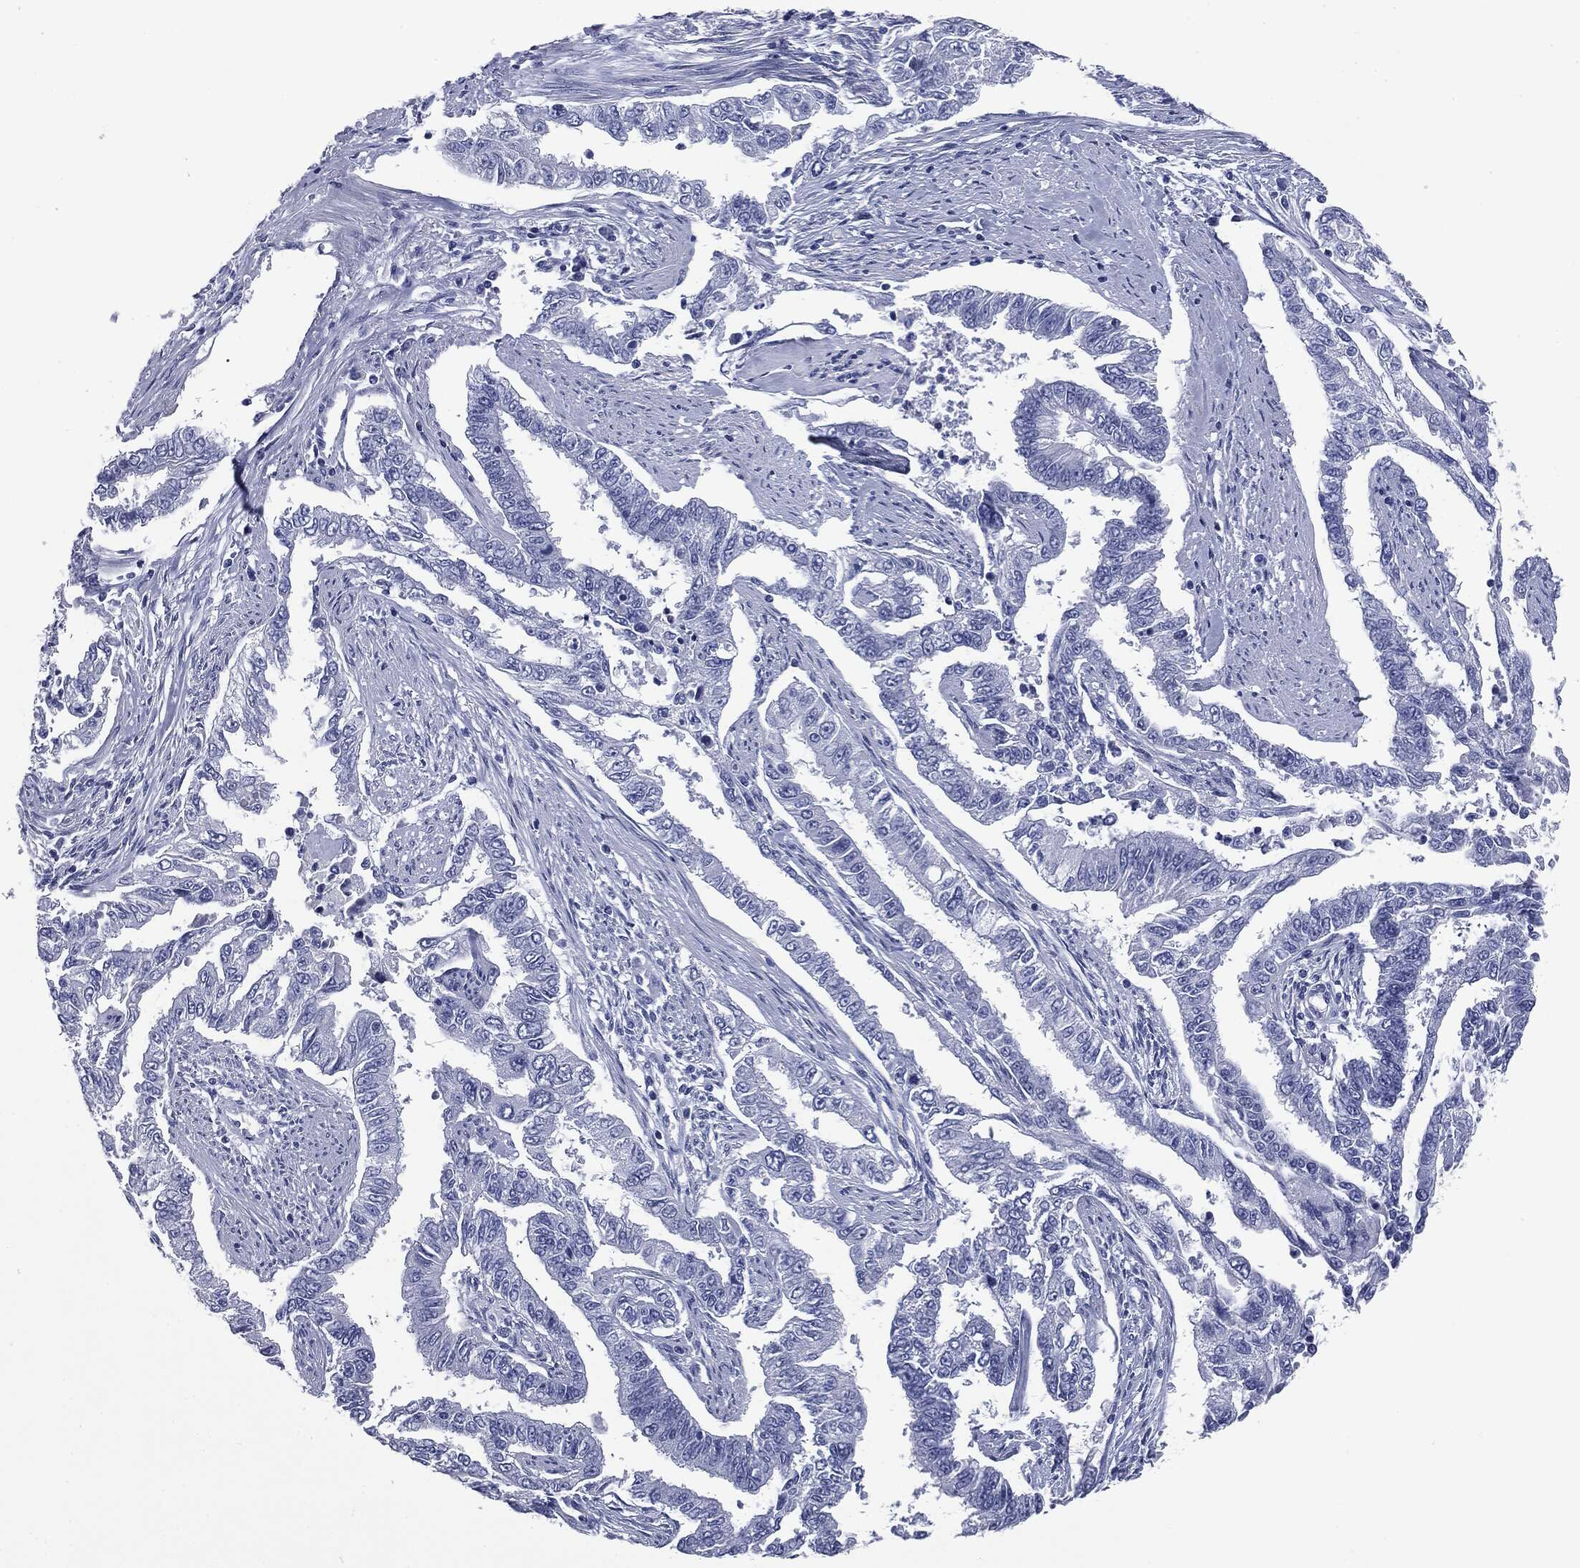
{"staining": {"intensity": "negative", "quantity": "none", "location": "none"}, "tissue": "endometrial cancer", "cell_type": "Tumor cells", "image_type": "cancer", "snomed": [{"axis": "morphology", "description": "Adenocarcinoma, NOS"}, {"axis": "topography", "description": "Uterus"}], "caption": "This is an immunohistochemistry (IHC) micrograph of endometrial cancer. There is no expression in tumor cells.", "gene": "ATP2A1", "patient": {"sex": "female", "age": 59}}